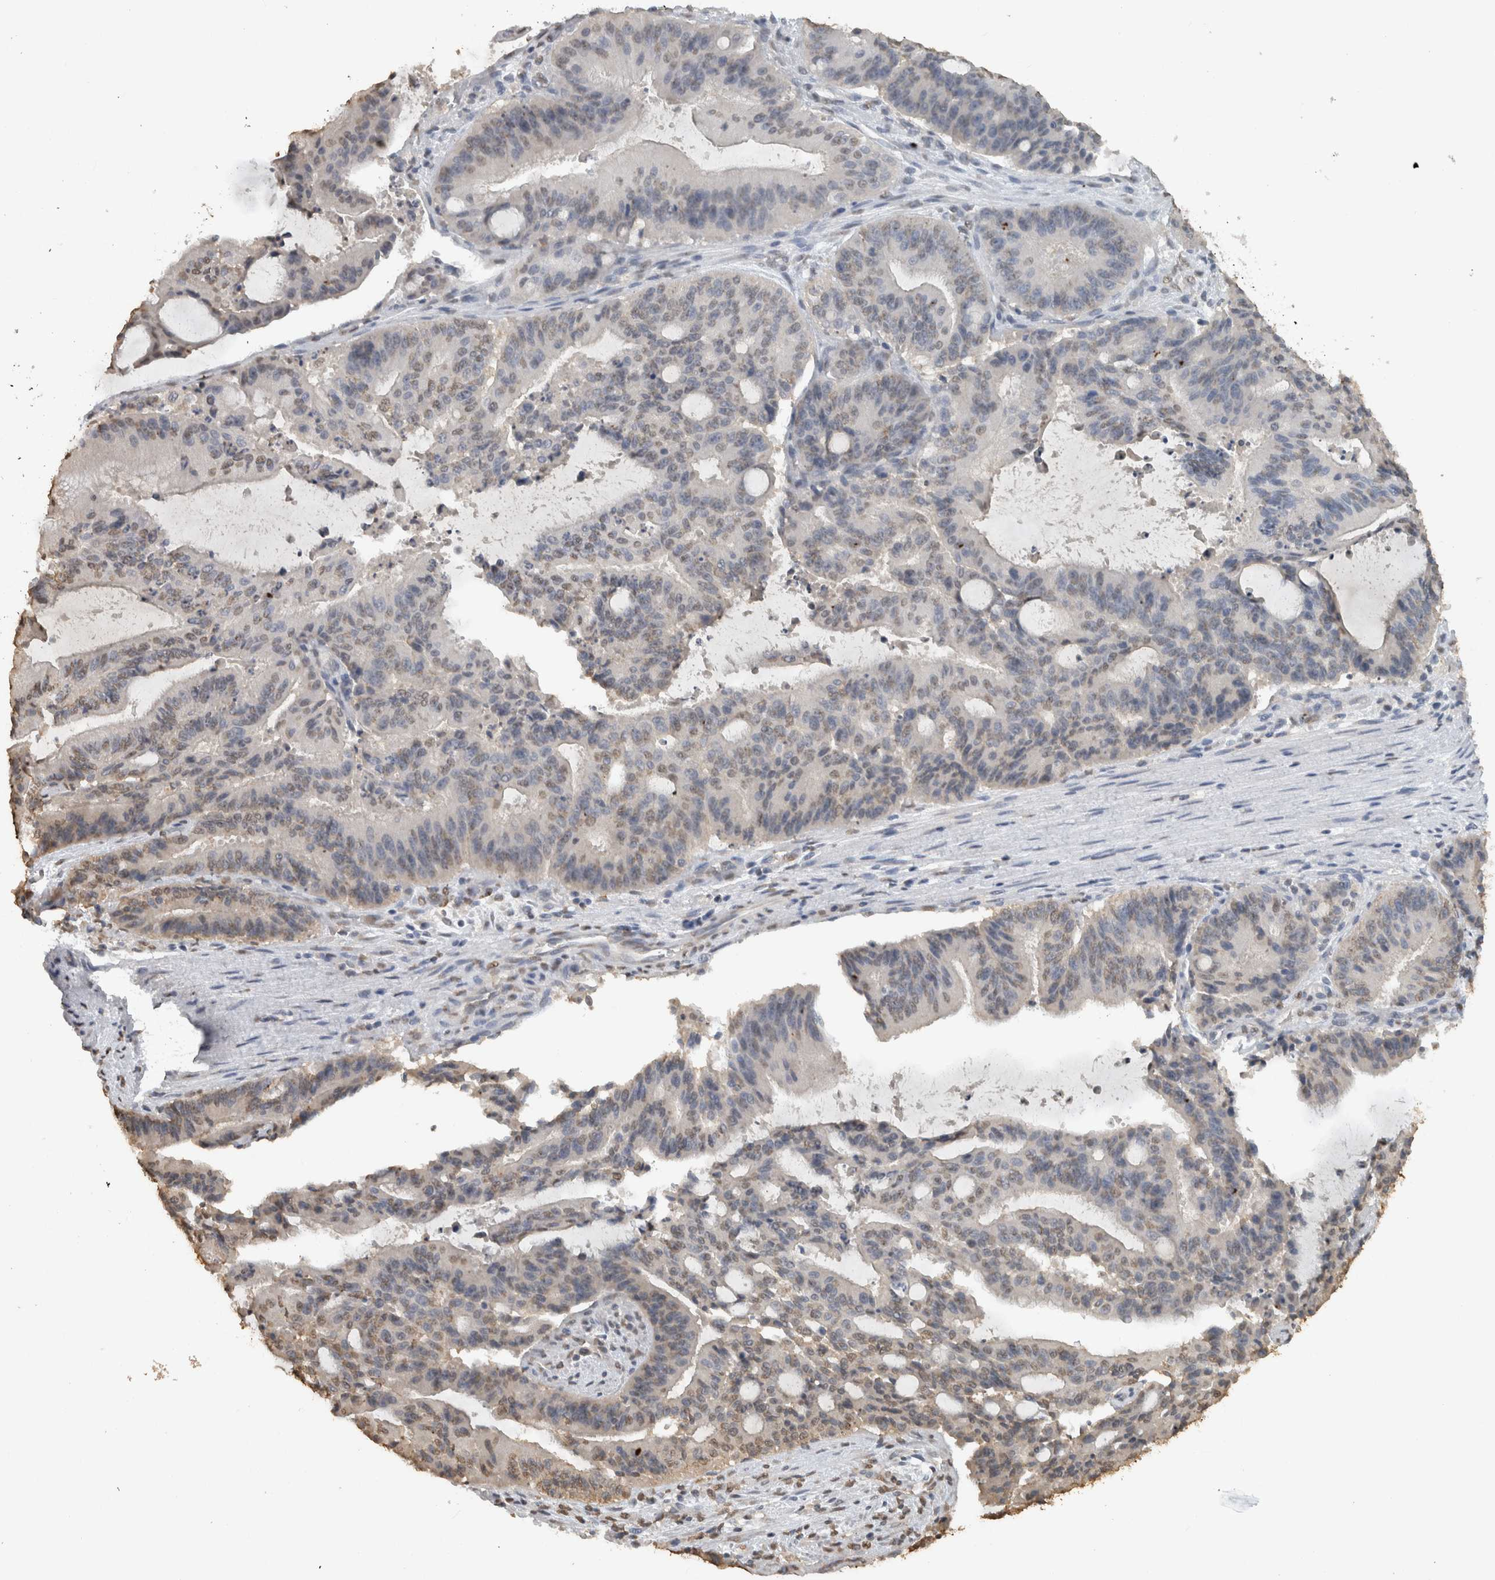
{"staining": {"intensity": "weak", "quantity": "25%-75%", "location": "nuclear"}, "tissue": "liver cancer", "cell_type": "Tumor cells", "image_type": "cancer", "snomed": [{"axis": "morphology", "description": "Normal tissue, NOS"}, {"axis": "morphology", "description": "Cholangiocarcinoma"}, {"axis": "topography", "description": "Liver"}, {"axis": "topography", "description": "Peripheral nerve tissue"}], "caption": "Immunohistochemistry of liver cancer demonstrates low levels of weak nuclear positivity in approximately 25%-75% of tumor cells. (DAB (3,3'-diaminobenzidine) IHC with brightfield microscopy, high magnification).", "gene": "HAND2", "patient": {"sex": "female", "age": 73}}